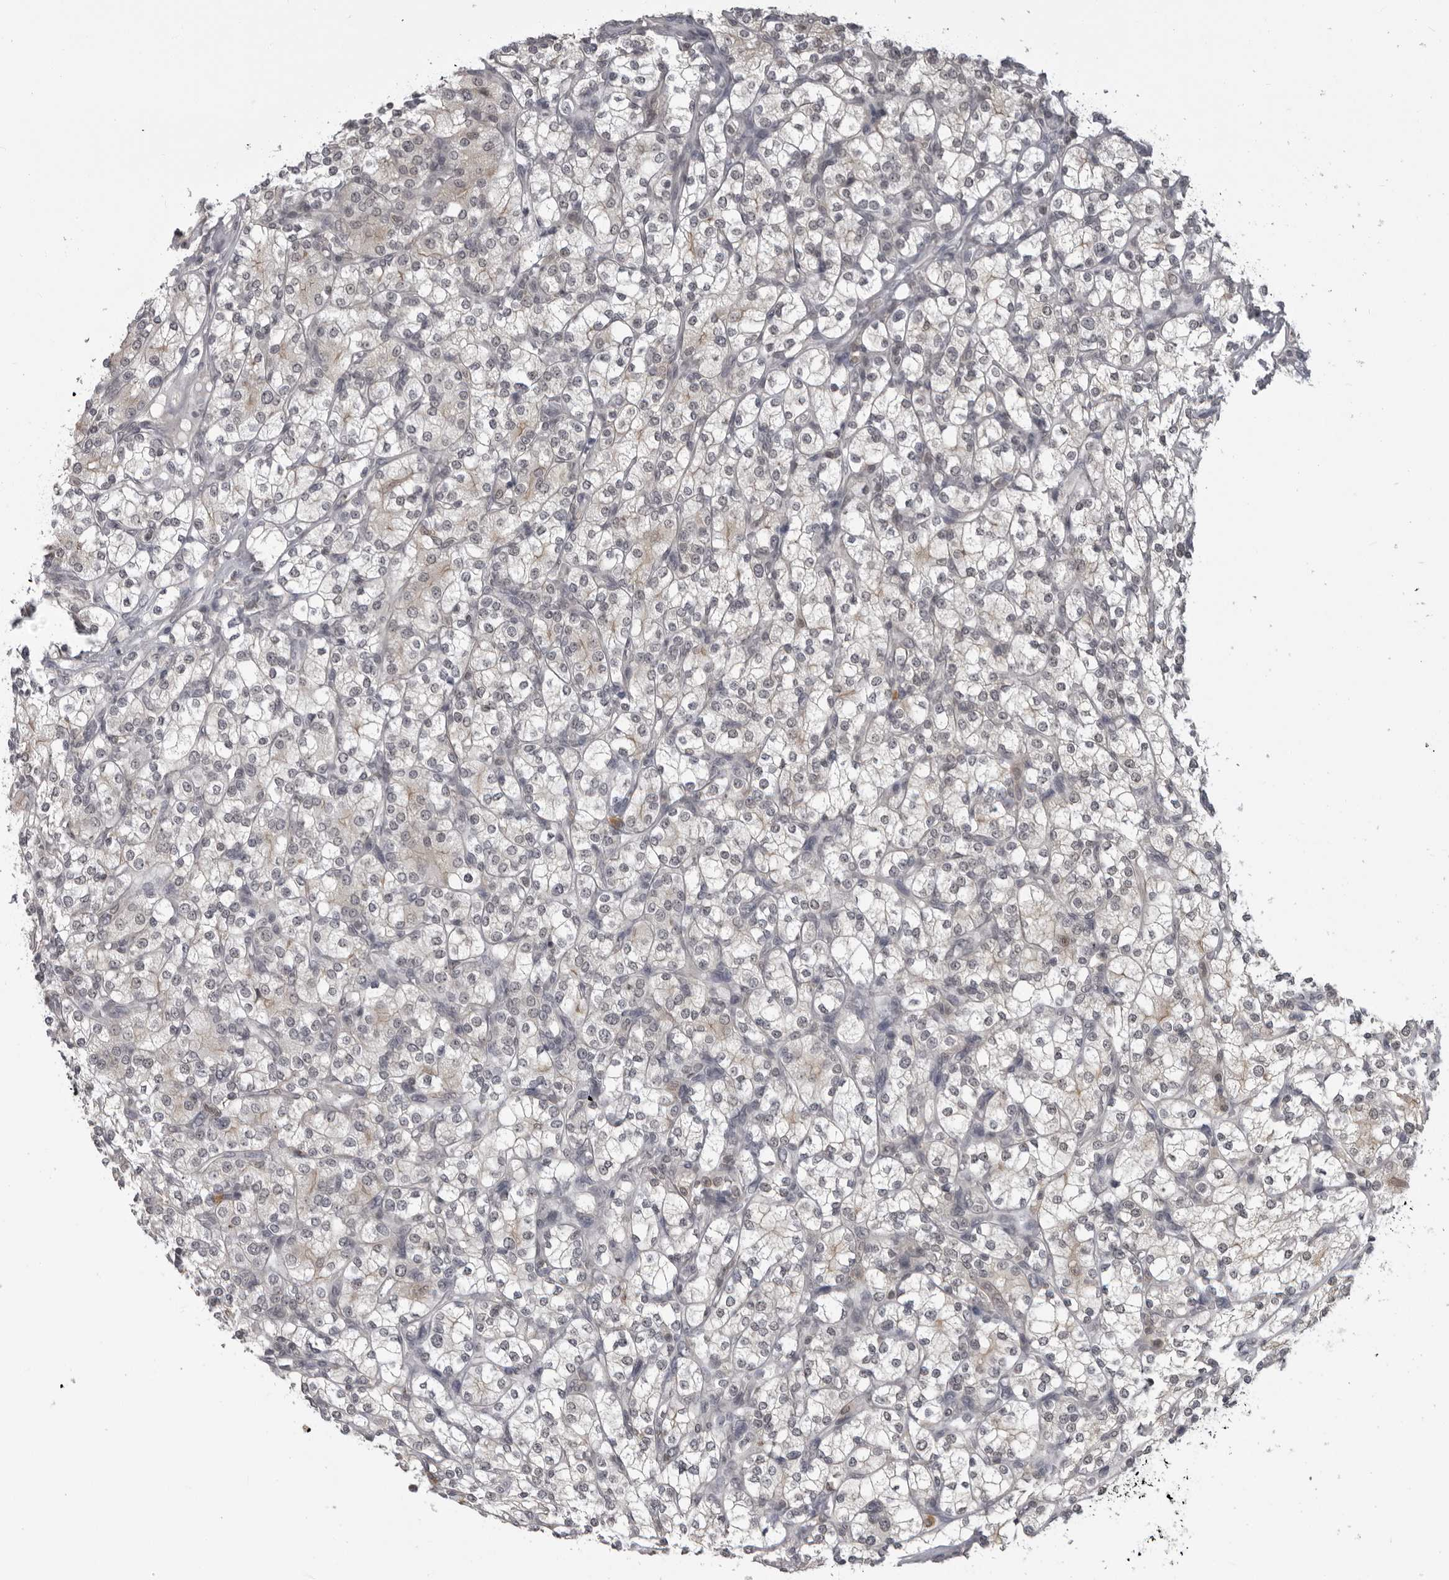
{"staining": {"intensity": "negative", "quantity": "none", "location": "none"}, "tissue": "renal cancer", "cell_type": "Tumor cells", "image_type": "cancer", "snomed": [{"axis": "morphology", "description": "Adenocarcinoma, NOS"}, {"axis": "topography", "description": "Kidney"}], "caption": "DAB immunohistochemical staining of adenocarcinoma (renal) displays no significant expression in tumor cells.", "gene": "PDCL3", "patient": {"sex": "male", "age": 77}}